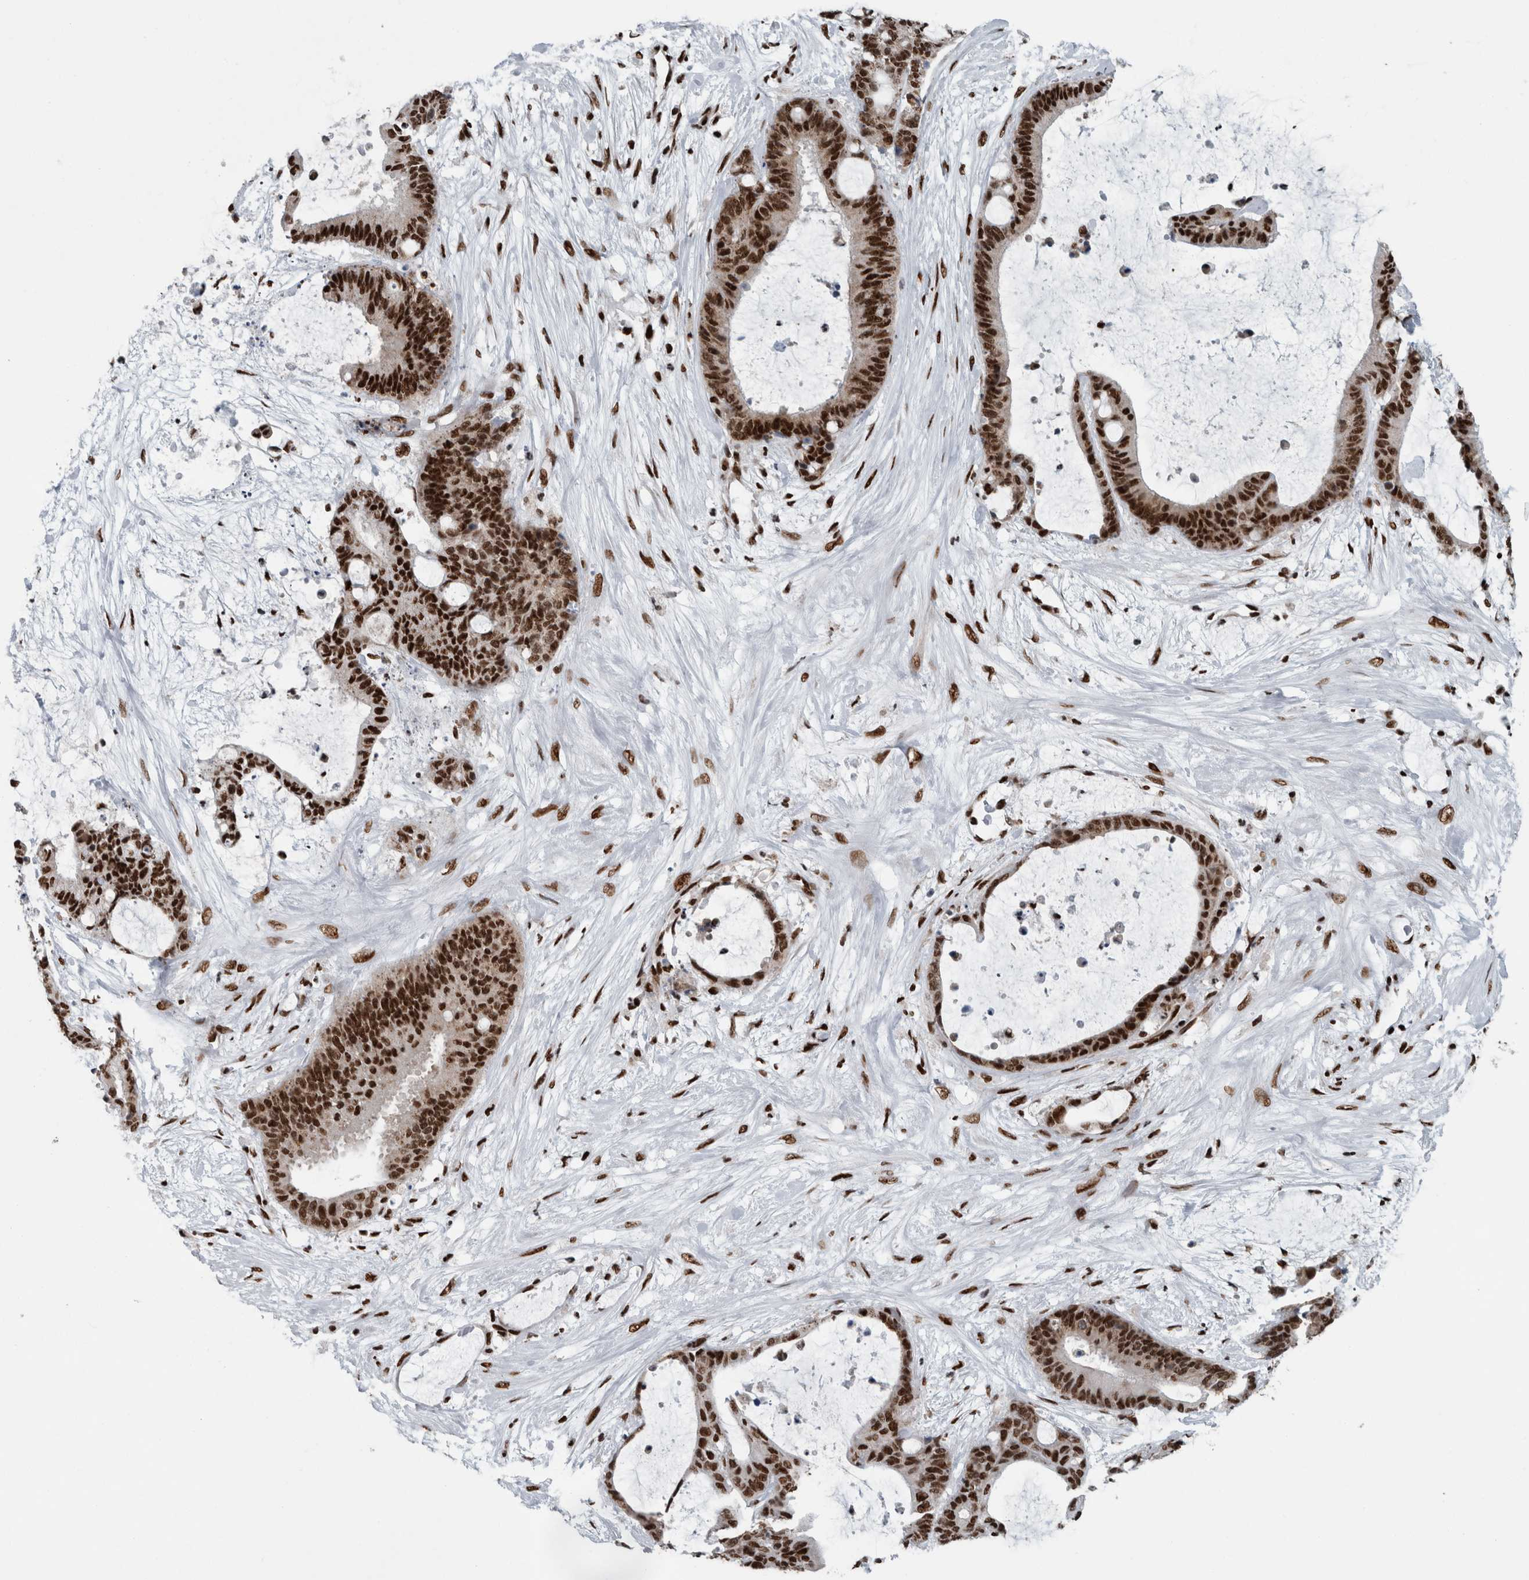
{"staining": {"intensity": "strong", "quantity": ">75%", "location": "nuclear"}, "tissue": "liver cancer", "cell_type": "Tumor cells", "image_type": "cancer", "snomed": [{"axis": "morphology", "description": "Cholangiocarcinoma"}, {"axis": "topography", "description": "Liver"}], "caption": "Human liver cholangiocarcinoma stained for a protein (brown) shows strong nuclear positive expression in approximately >75% of tumor cells.", "gene": "DNMT3A", "patient": {"sex": "female", "age": 73}}